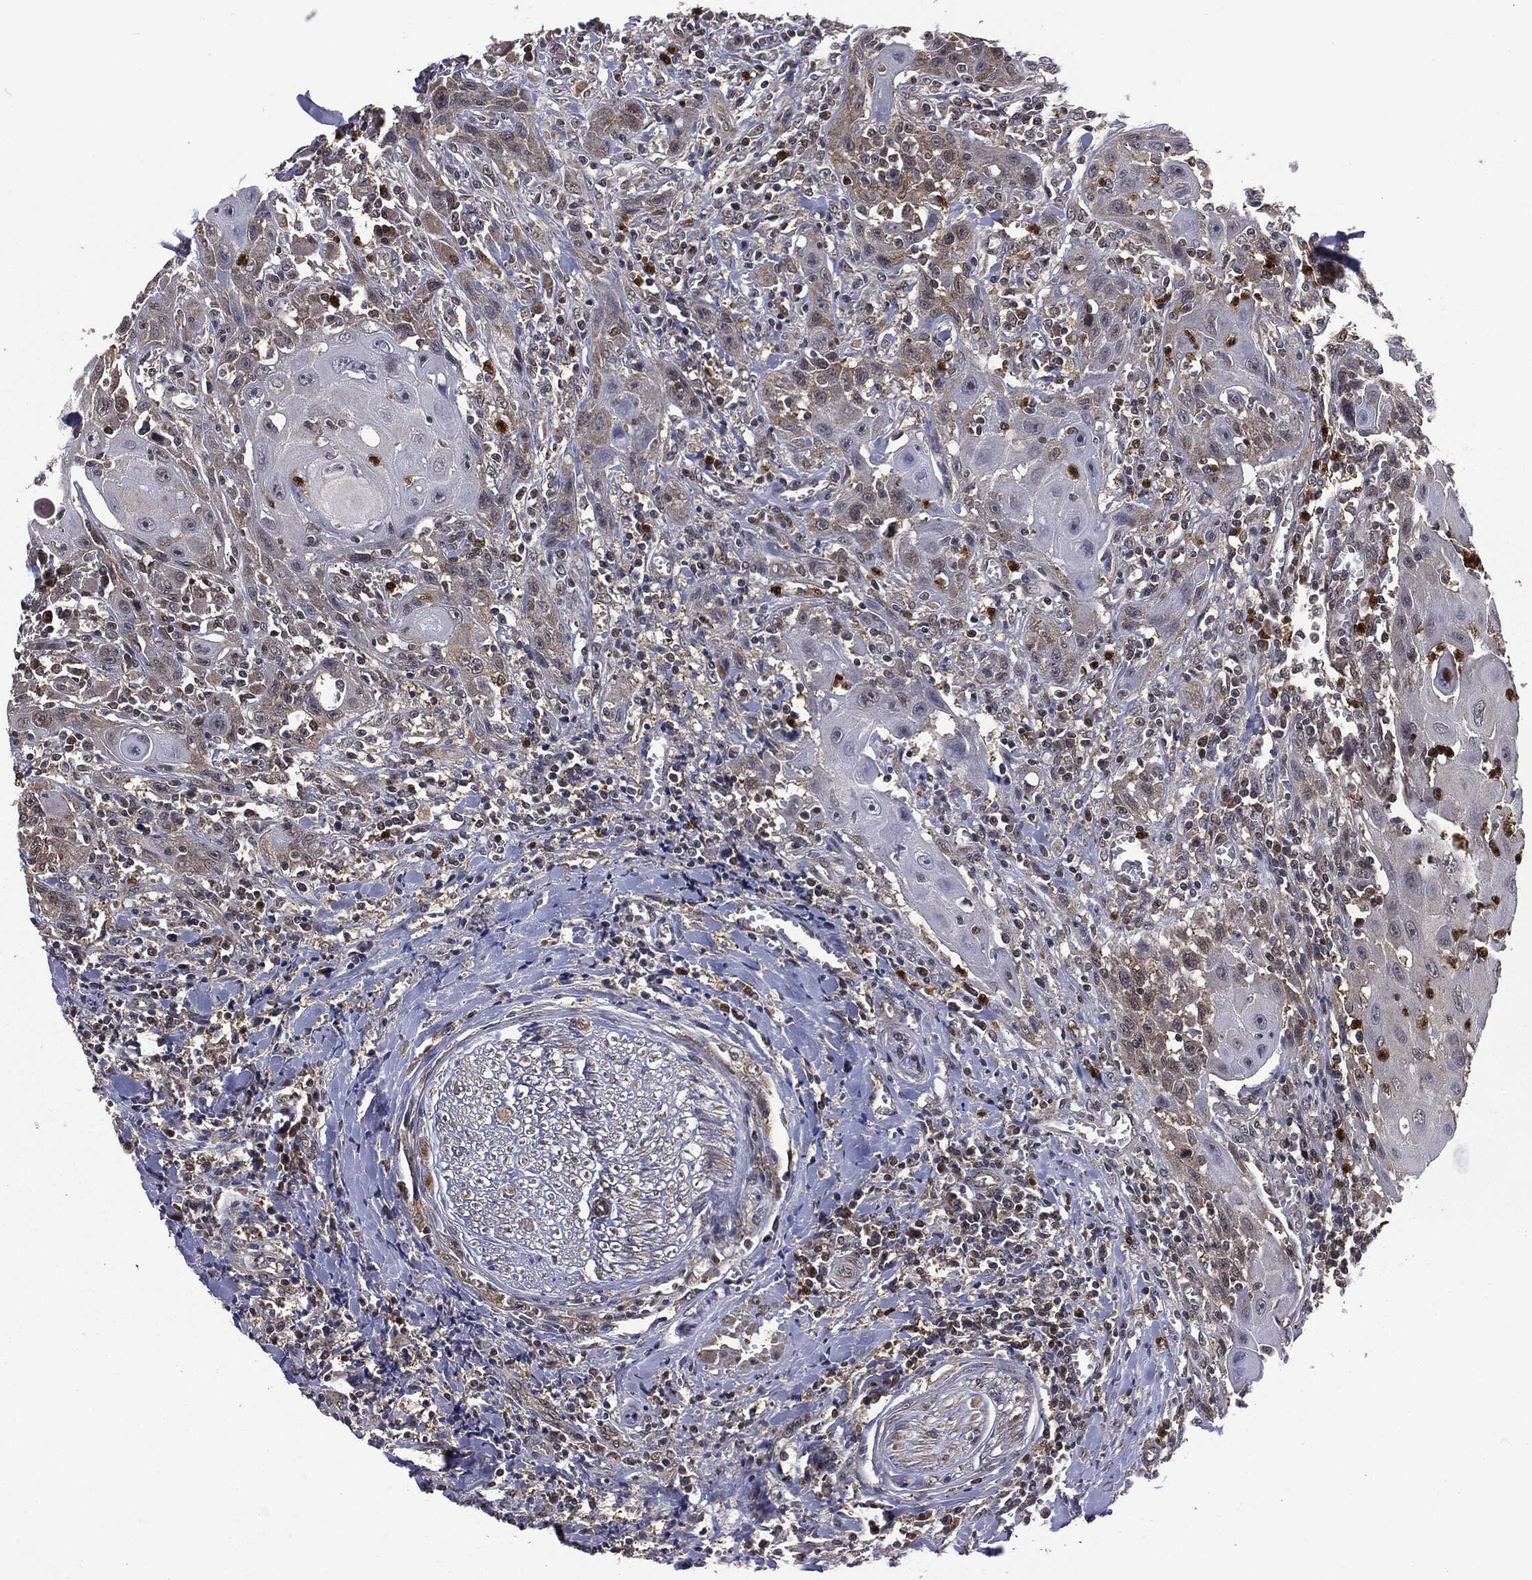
{"staining": {"intensity": "negative", "quantity": "none", "location": "none"}, "tissue": "head and neck cancer", "cell_type": "Tumor cells", "image_type": "cancer", "snomed": [{"axis": "morphology", "description": "Normal tissue, NOS"}, {"axis": "morphology", "description": "Squamous cell carcinoma, NOS"}, {"axis": "topography", "description": "Oral tissue"}, {"axis": "topography", "description": "Head-Neck"}], "caption": "An image of head and neck cancer (squamous cell carcinoma) stained for a protein demonstrates no brown staining in tumor cells. (Stains: DAB (3,3'-diaminobenzidine) immunohistochemistry (IHC) with hematoxylin counter stain, Microscopy: brightfield microscopy at high magnification).", "gene": "GPI", "patient": {"sex": "male", "age": 71}}